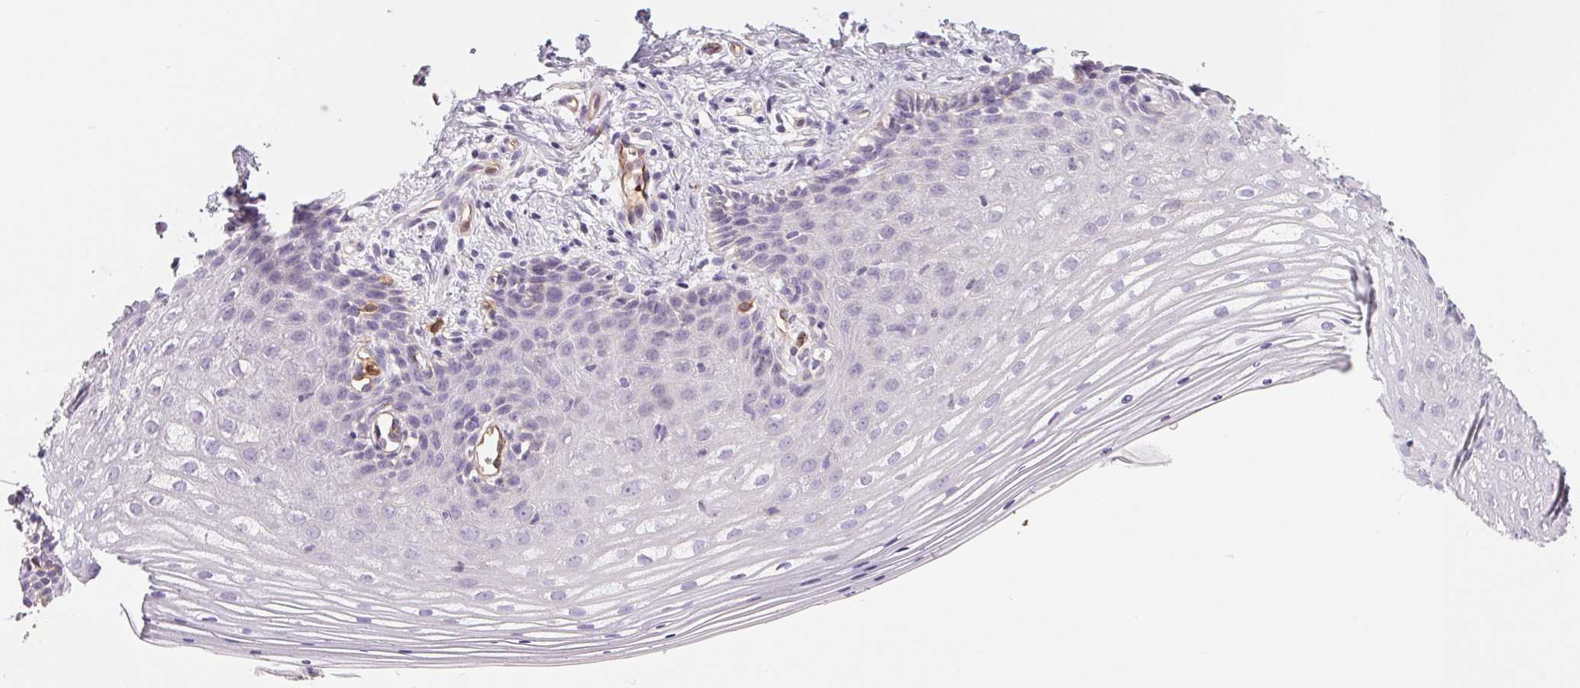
{"staining": {"intensity": "negative", "quantity": "none", "location": "none"}, "tissue": "vagina", "cell_type": "Squamous epithelial cells", "image_type": "normal", "snomed": [{"axis": "morphology", "description": "Normal tissue, NOS"}, {"axis": "topography", "description": "Vagina"}], "caption": "Immunohistochemical staining of benign vagina demonstrates no significant expression in squamous epithelial cells.", "gene": "ANKRD13B", "patient": {"sex": "female", "age": 42}}